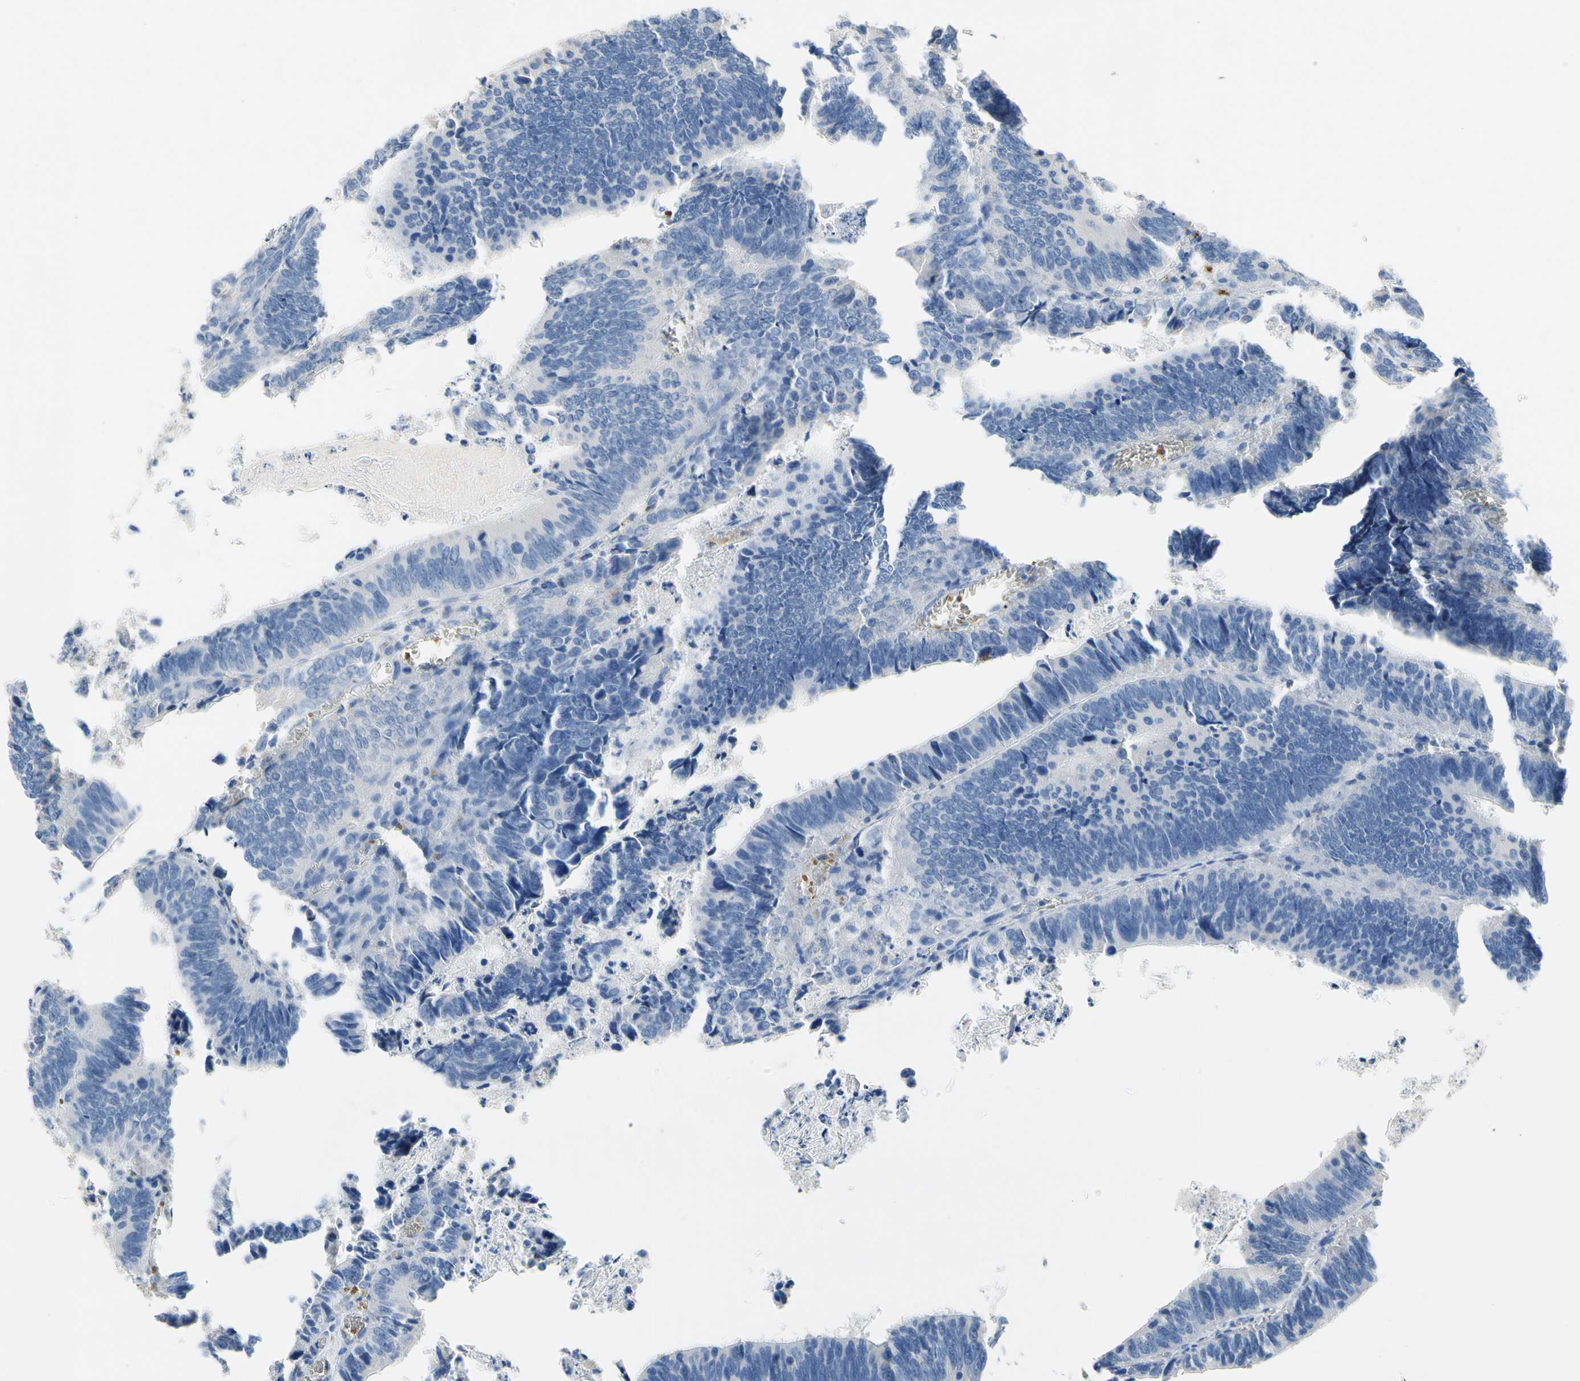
{"staining": {"intensity": "negative", "quantity": "none", "location": "none"}, "tissue": "colorectal cancer", "cell_type": "Tumor cells", "image_type": "cancer", "snomed": [{"axis": "morphology", "description": "Adenocarcinoma, NOS"}, {"axis": "topography", "description": "Colon"}], "caption": "Immunohistochemistry of colorectal adenocarcinoma exhibits no expression in tumor cells. Brightfield microscopy of immunohistochemistry stained with DAB (brown) and hematoxylin (blue), captured at high magnification.", "gene": "RETSAT", "patient": {"sex": "male", "age": 72}}